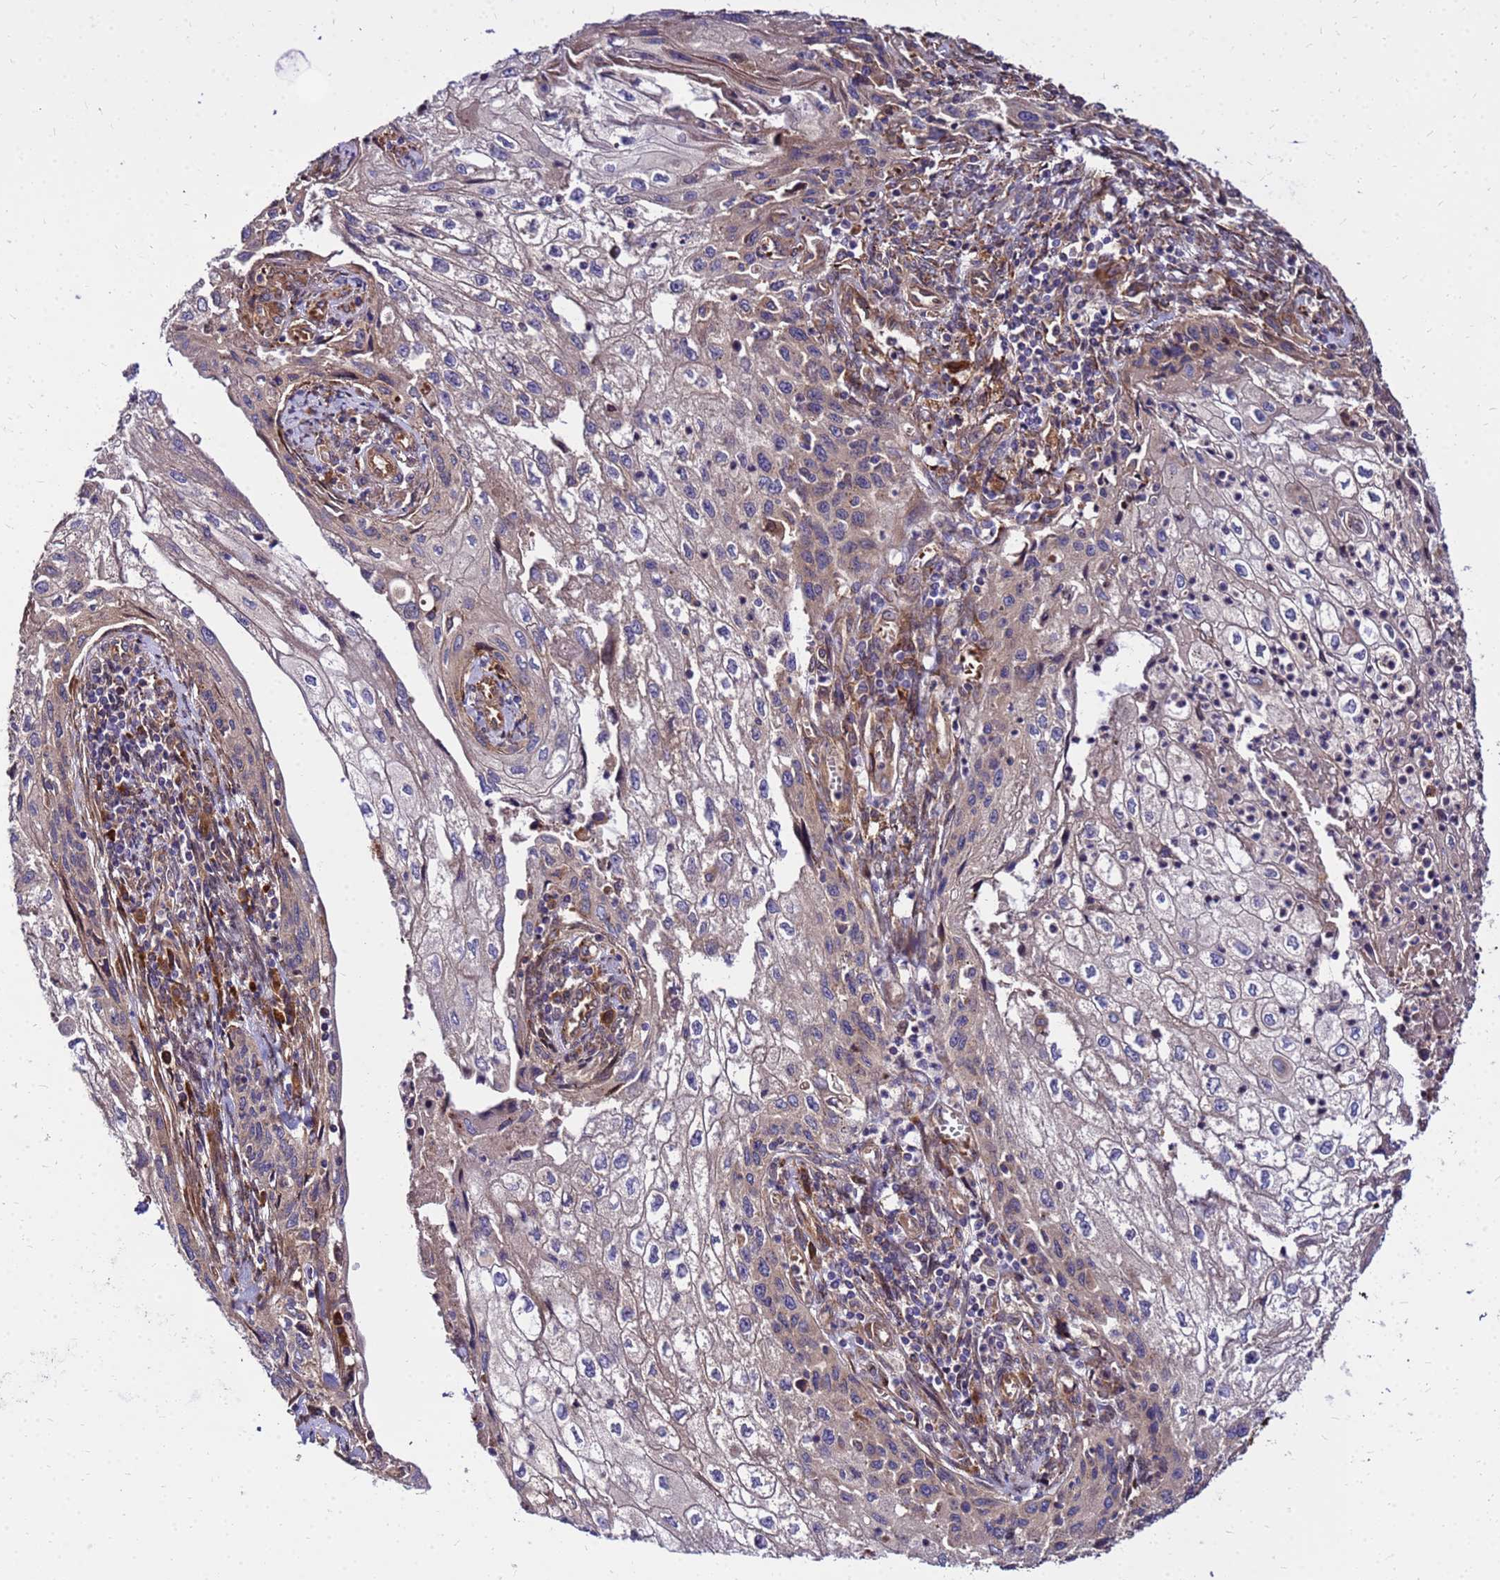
{"staining": {"intensity": "weak", "quantity": "25%-75%", "location": "cytoplasmic/membranous"}, "tissue": "cervical cancer", "cell_type": "Tumor cells", "image_type": "cancer", "snomed": [{"axis": "morphology", "description": "Squamous cell carcinoma, NOS"}, {"axis": "topography", "description": "Cervix"}], "caption": "There is low levels of weak cytoplasmic/membranous staining in tumor cells of cervical squamous cell carcinoma, as demonstrated by immunohistochemical staining (brown color).", "gene": "WWC2", "patient": {"sex": "female", "age": 67}}